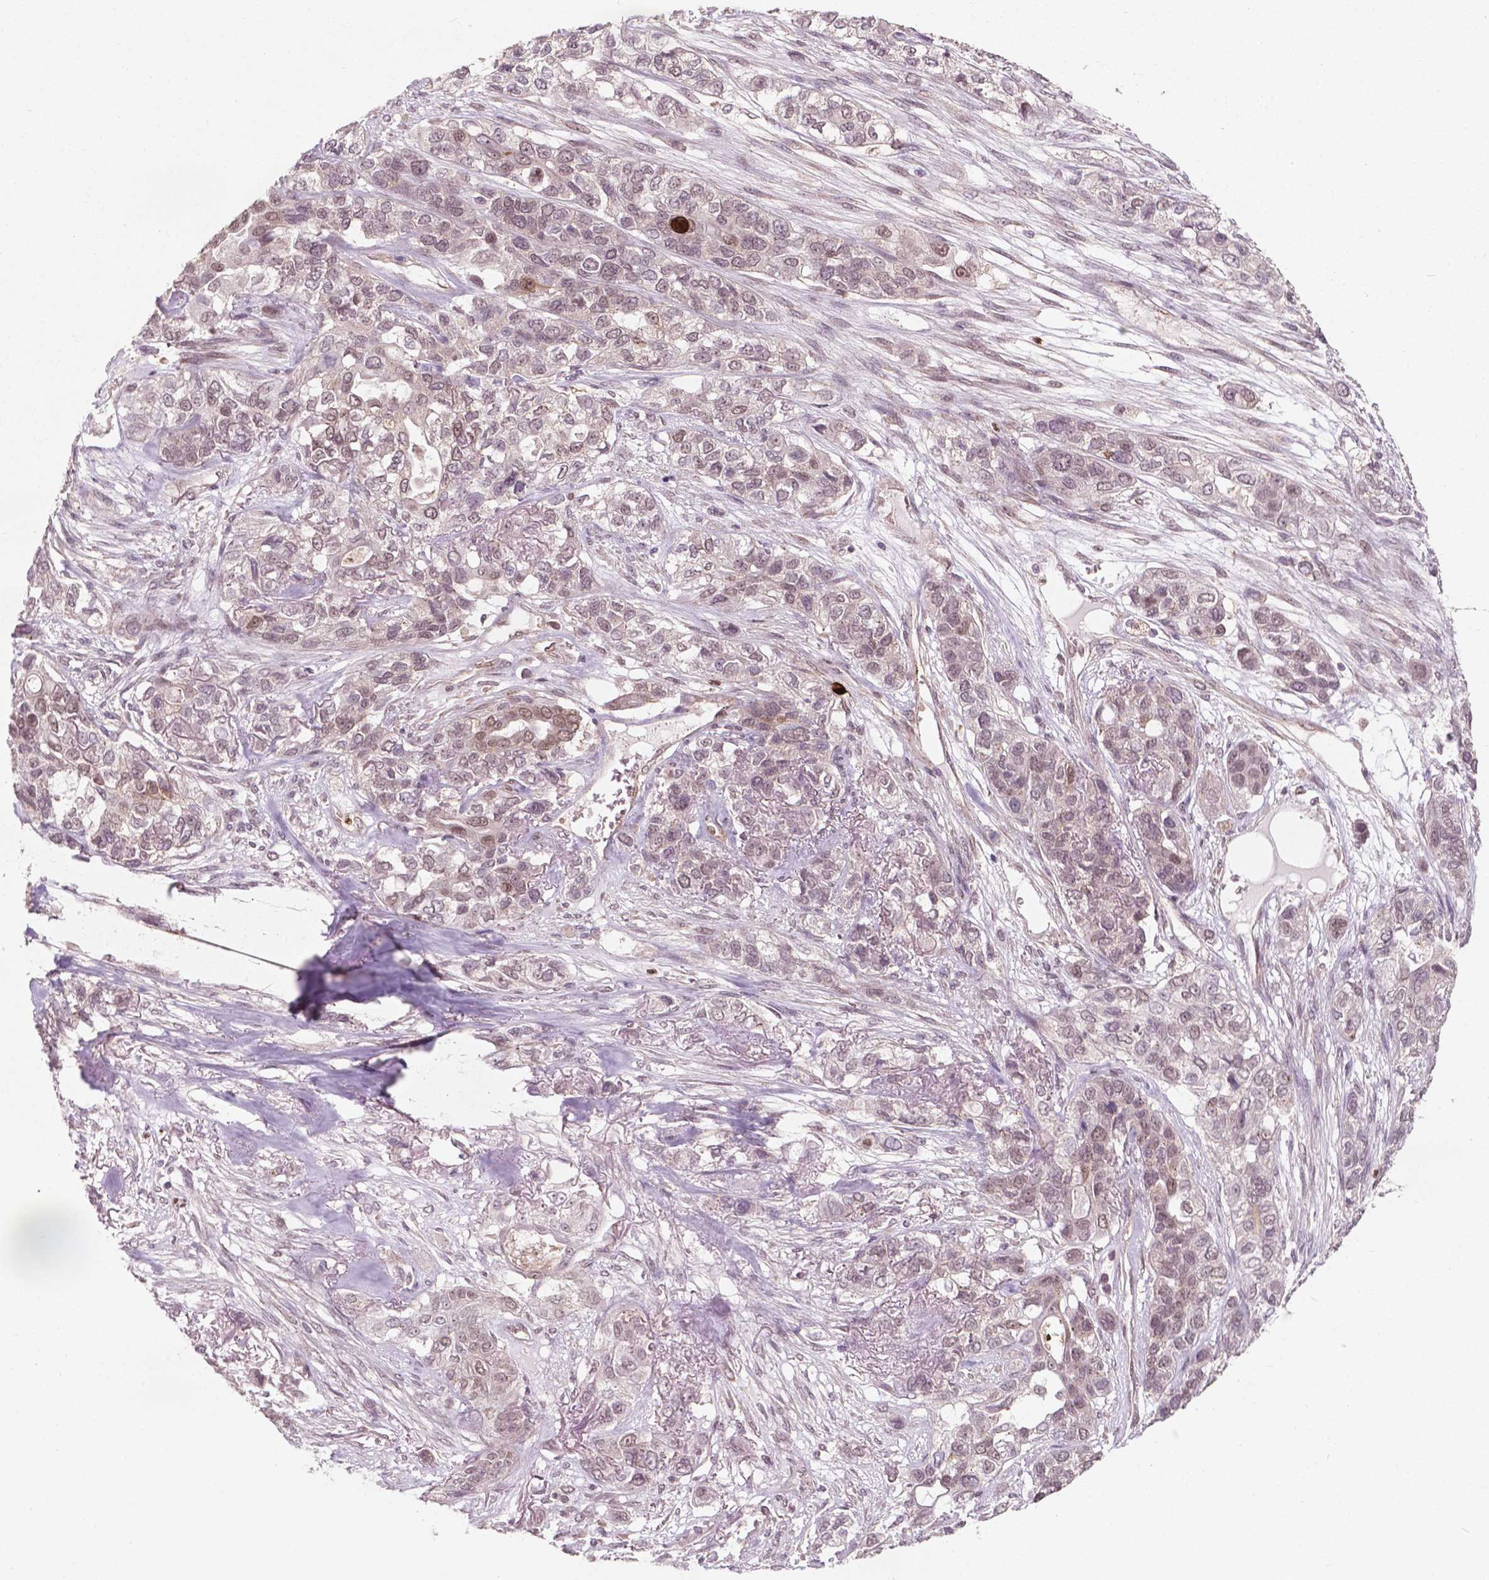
{"staining": {"intensity": "weak", "quantity": ">75%", "location": "nuclear"}, "tissue": "lung cancer", "cell_type": "Tumor cells", "image_type": "cancer", "snomed": [{"axis": "morphology", "description": "Squamous cell carcinoma, NOS"}, {"axis": "topography", "description": "Lung"}], "caption": "Squamous cell carcinoma (lung) stained with IHC reveals weak nuclear positivity in about >75% of tumor cells.", "gene": "NFAT5", "patient": {"sex": "female", "age": 70}}